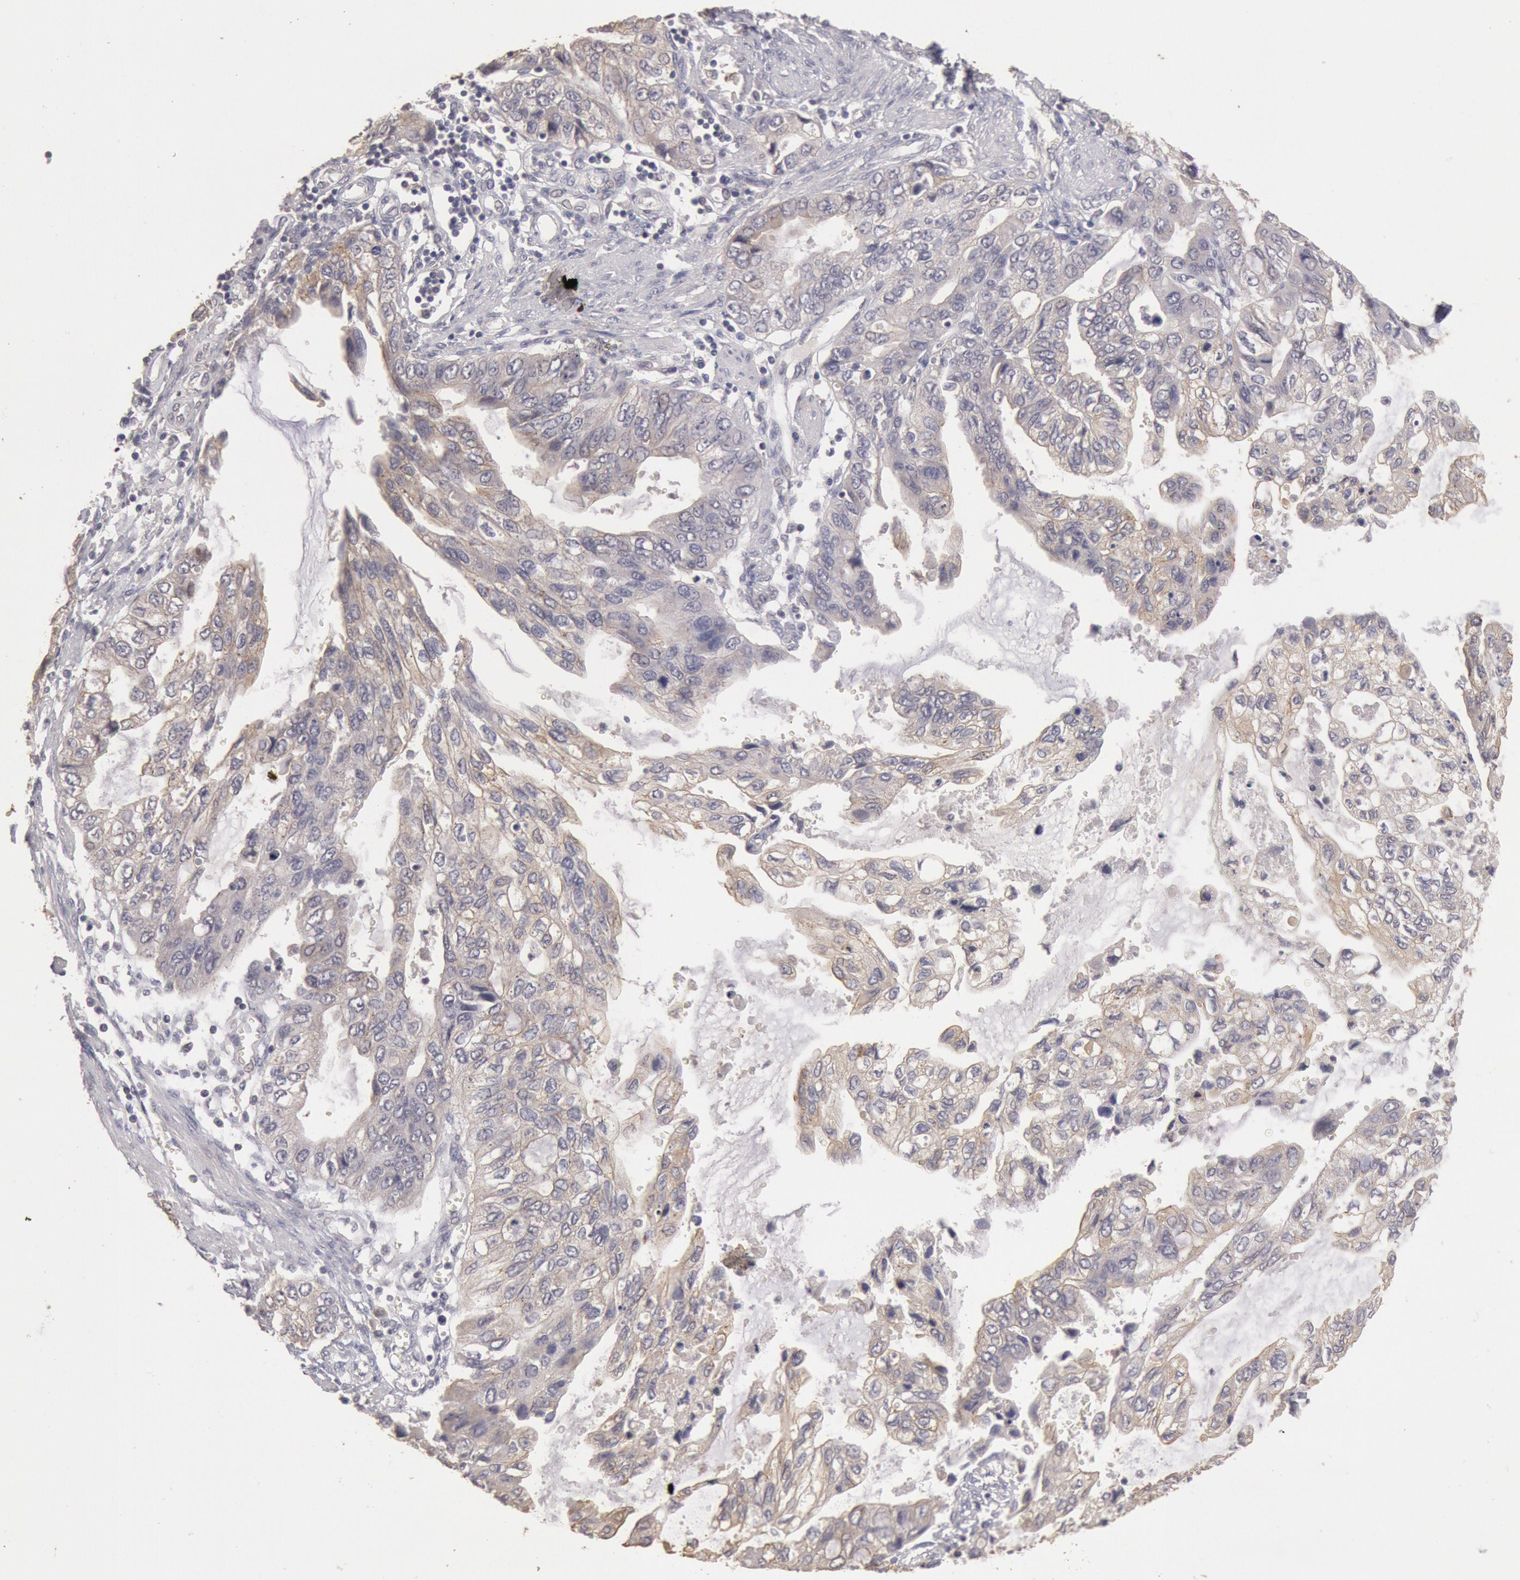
{"staining": {"intensity": "weak", "quantity": "25%-75%", "location": "cytoplasmic/membranous"}, "tissue": "stomach cancer", "cell_type": "Tumor cells", "image_type": "cancer", "snomed": [{"axis": "morphology", "description": "Adenocarcinoma, NOS"}, {"axis": "topography", "description": "Stomach, upper"}], "caption": "This micrograph displays IHC staining of human adenocarcinoma (stomach), with low weak cytoplasmic/membranous expression in about 25%-75% of tumor cells.", "gene": "ZFP36L1", "patient": {"sex": "female", "age": 52}}